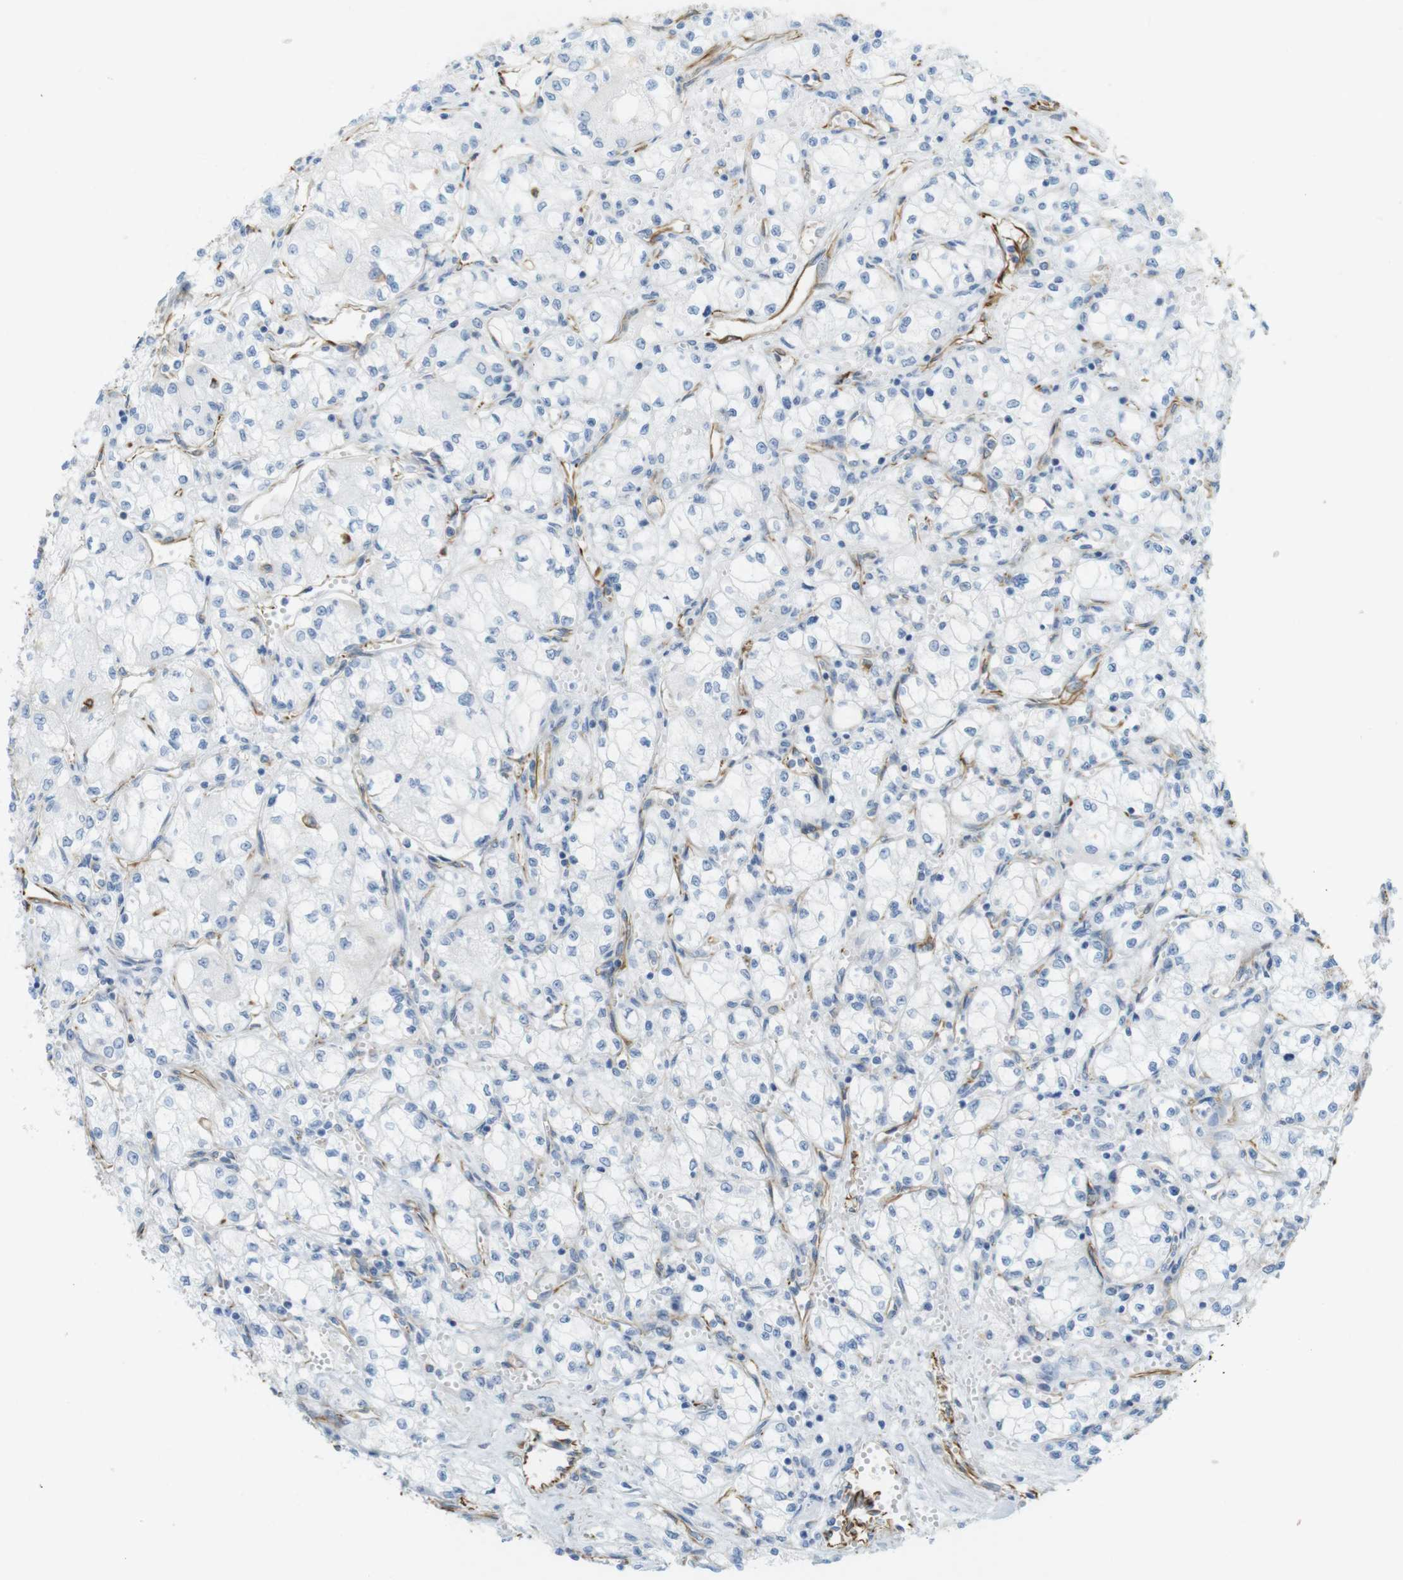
{"staining": {"intensity": "negative", "quantity": "none", "location": "none"}, "tissue": "renal cancer", "cell_type": "Tumor cells", "image_type": "cancer", "snomed": [{"axis": "morphology", "description": "Normal tissue, NOS"}, {"axis": "morphology", "description": "Adenocarcinoma, NOS"}, {"axis": "topography", "description": "Kidney"}], "caption": "IHC of human renal cancer displays no staining in tumor cells. (Brightfield microscopy of DAB IHC at high magnification).", "gene": "MS4A10", "patient": {"sex": "male", "age": 59}}